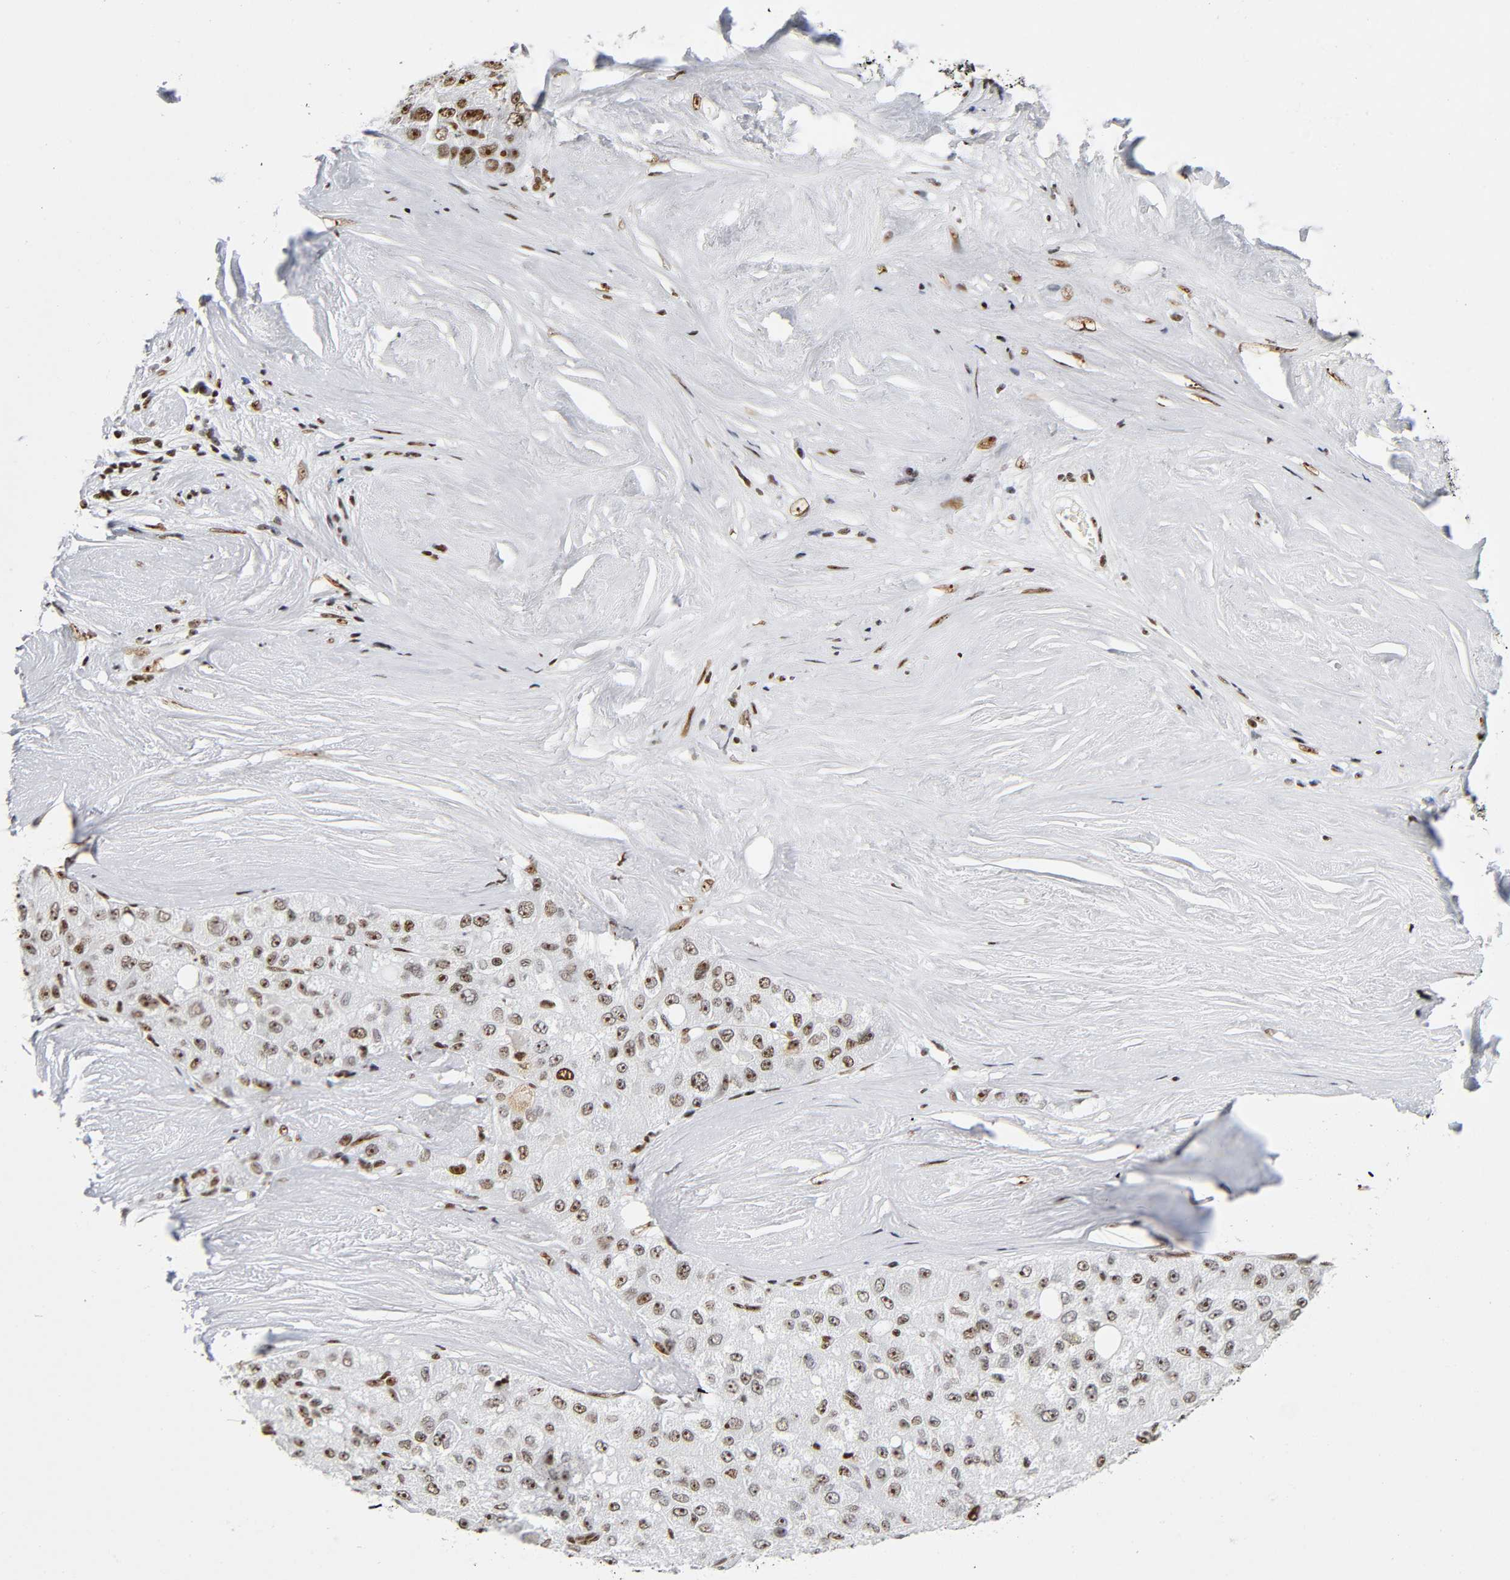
{"staining": {"intensity": "strong", "quantity": ">75%", "location": "nuclear"}, "tissue": "liver cancer", "cell_type": "Tumor cells", "image_type": "cancer", "snomed": [{"axis": "morphology", "description": "Carcinoma, Hepatocellular, NOS"}, {"axis": "topography", "description": "Liver"}], "caption": "An image showing strong nuclear staining in about >75% of tumor cells in liver cancer (hepatocellular carcinoma), as visualized by brown immunohistochemical staining.", "gene": "UBTF", "patient": {"sex": "male", "age": 80}}